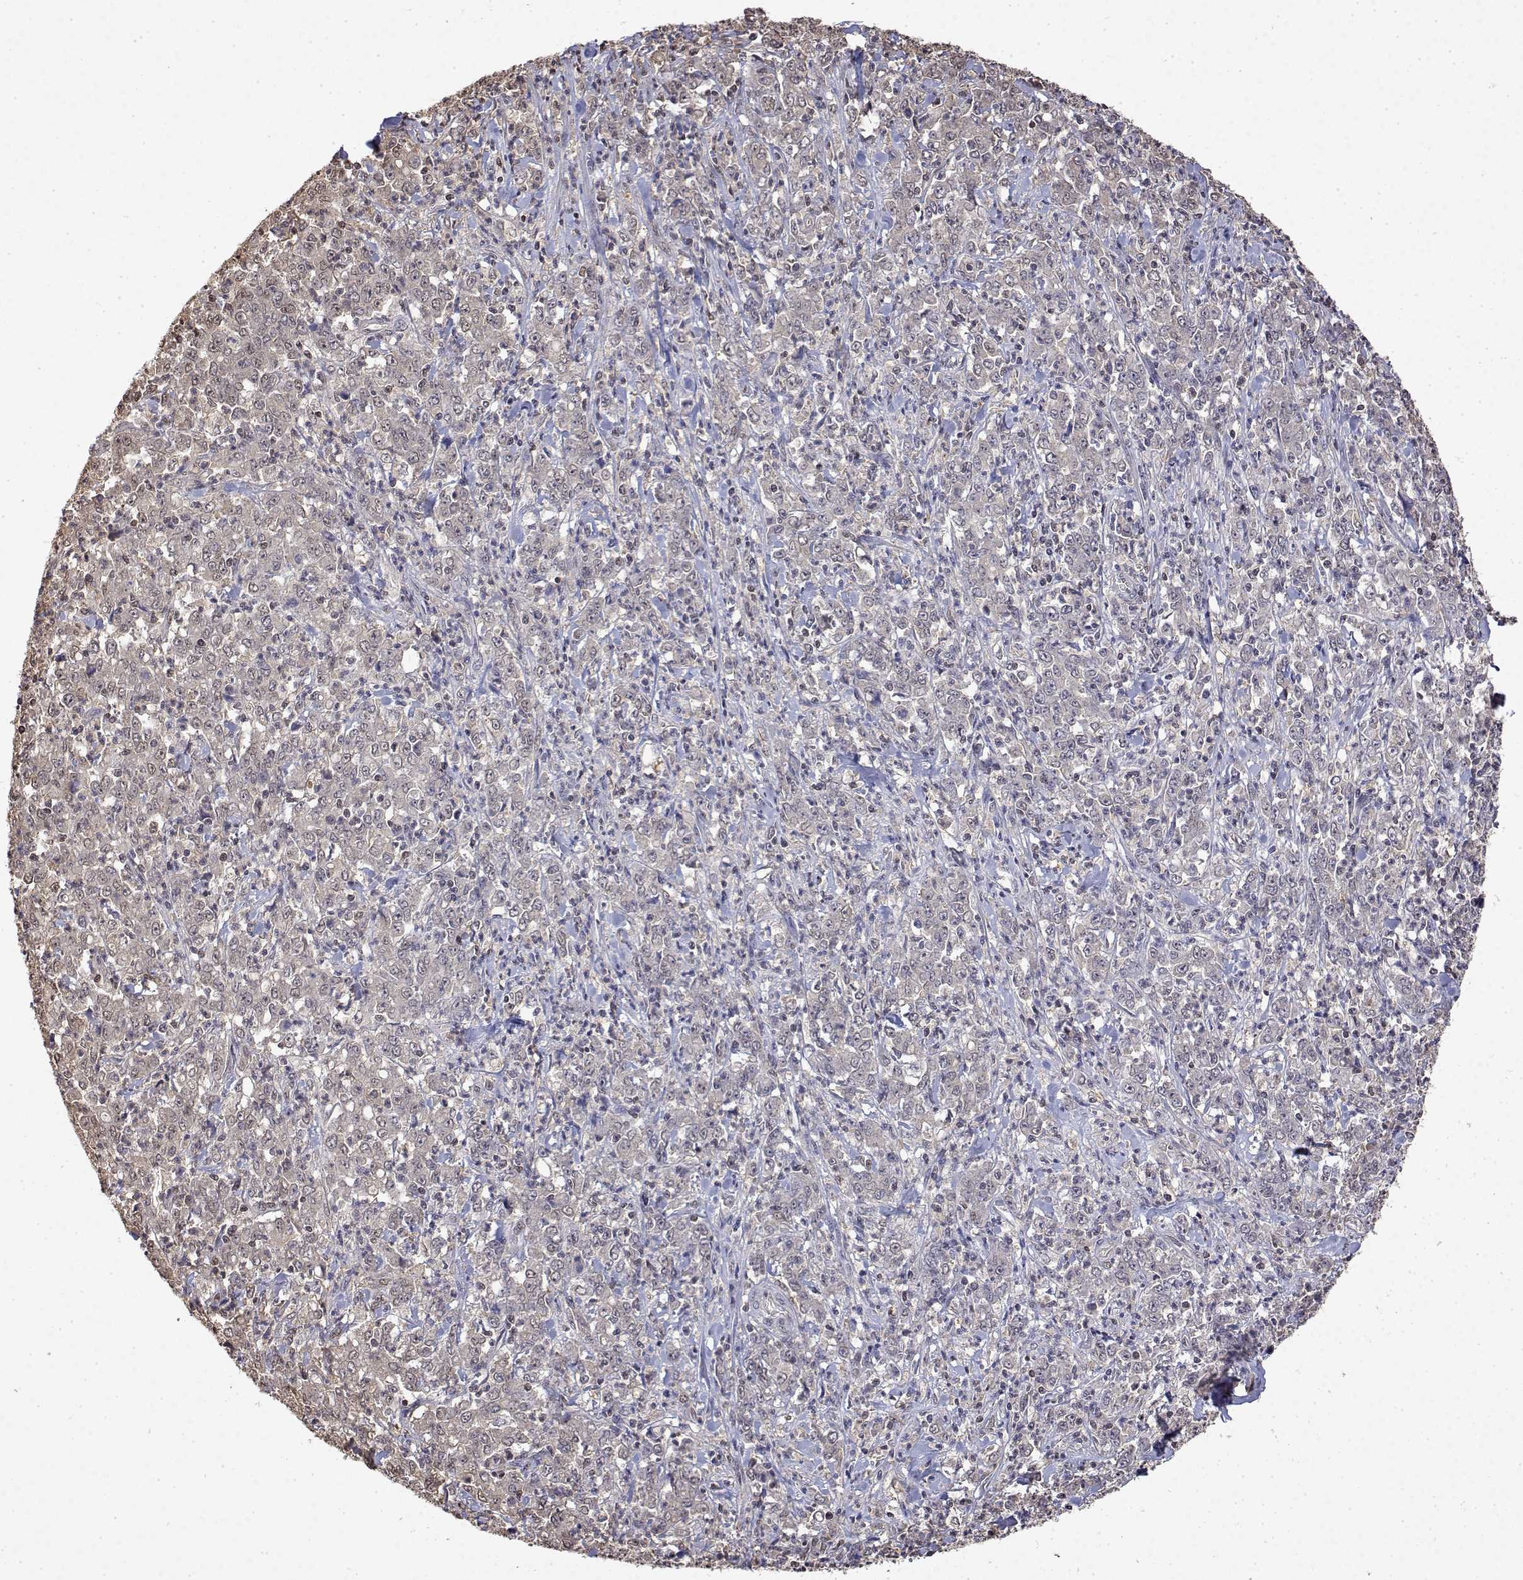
{"staining": {"intensity": "weak", "quantity": ">75%", "location": "nuclear"}, "tissue": "stomach cancer", "cell_type": "Tumor cells", "image_type": "cancer", "snomed": [{"axis": "morphology", "description": "Adenocarcinoma, NOS"}, {"axis": "topography", "description": "Stomach, lower"}], "caption": "Immunohistochemical staining of stomach cancer displays weak nuclear protein staining in about >75% of tumor cells. The staining is performed using DAB (3,3'-diaminobenzidine) brown chromogen to label protein expression. The nuclei are counter-stained blue using hematoxylin.", "gene": "TPI1", "patient": {"sex": "female", "age": 71}}